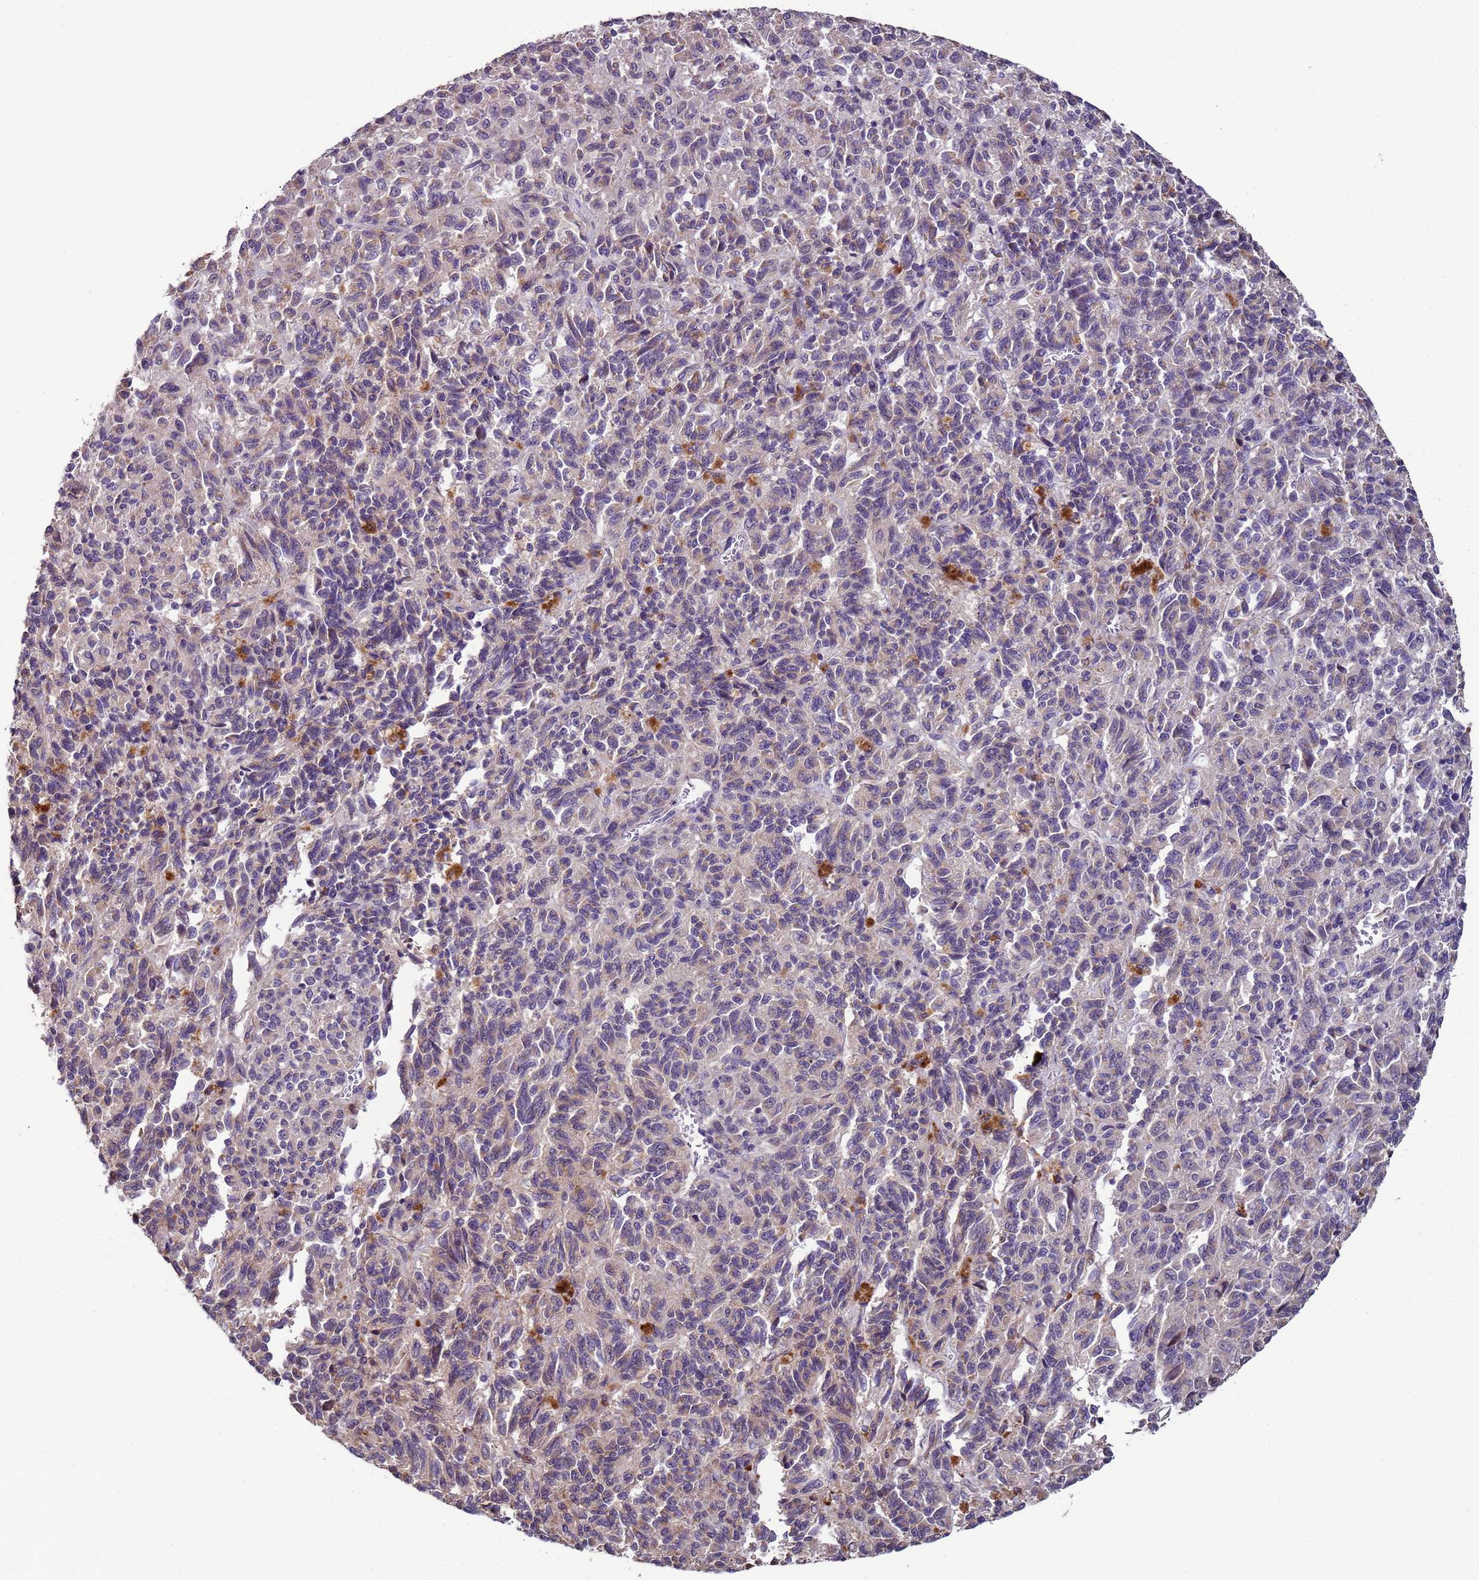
{"staining": {"intensity": "weak", "quantity": "25%-75%", "location": "cytoplasmic/membranous"}, "tissue": "melanoma", "cell_type": "Tumor cells", "image_type": "cancer", "snomed": [{"axis": "morphology", "description": "Malignant melanoma, Metastatic site"}, {"axis": "topography", "description": "Lung"}], "caption": "IHC (DAB) staining of human malignant melanoma (metastatic site) shows weak cytoplasmic/membranous protein expression in approximately 25%-75% of tumor cells. (IHC, brightfield microscopy, high magnification).", "gene": "CLHC1", "patient": {"sex": "male", "age": 64}}